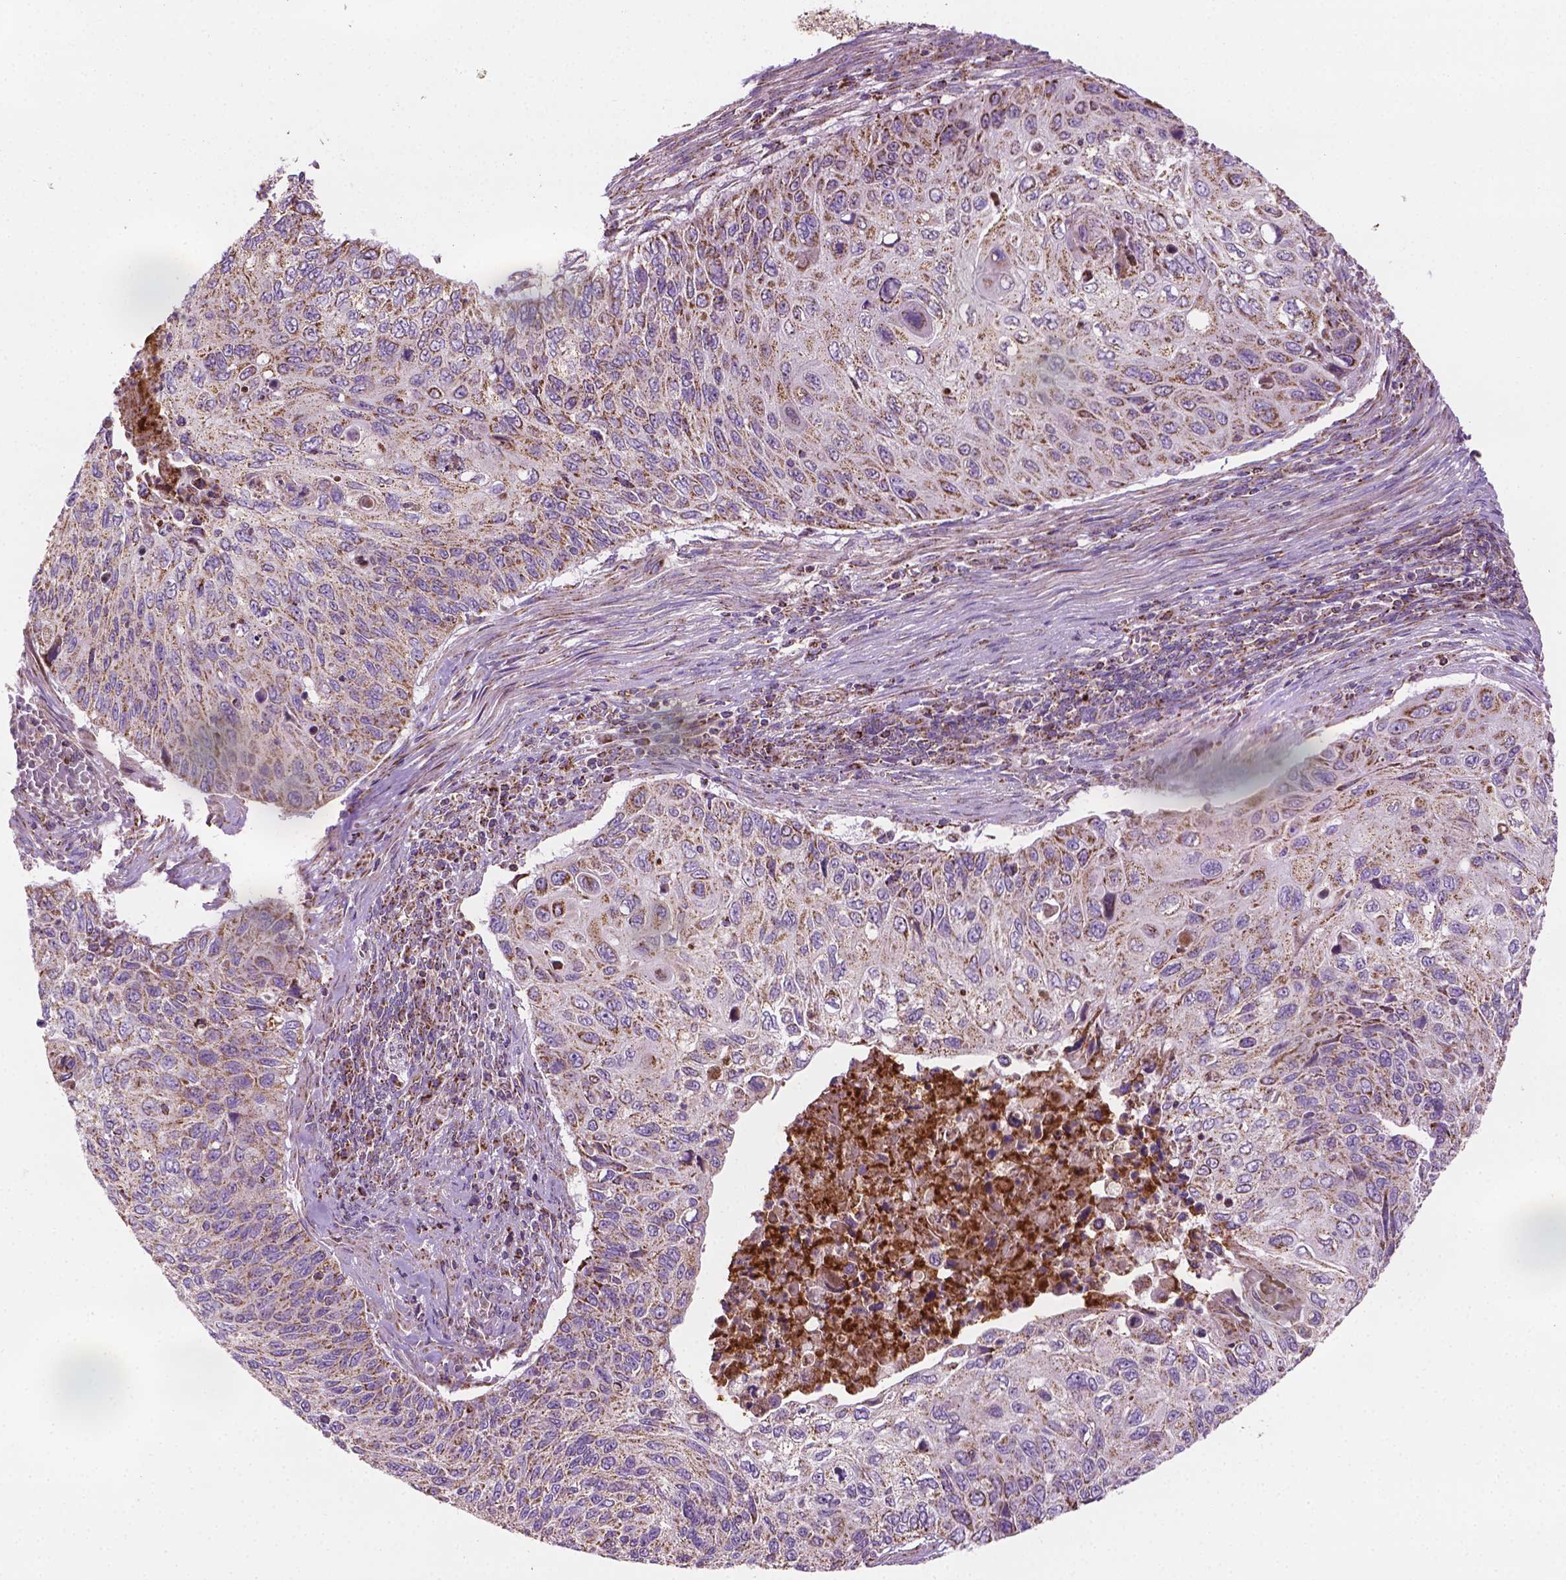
{"staining": {"intensity": "moderate", "quantity": ">75%", "location": "cytoplasmic/membranous"}, "tissue": "cervical cancer", "cell_type": "Tumor cells", "image_type": "cancer", "snomed": [{"axis": "morphology", "description": "Squamous cell carcinoma, NOS"}, {"axis": "topography", "description": "Cervix"}], "caption": "Cervical cancer was stained to show a protein in brown. There is medium levels of moderate cytoplasmic/membranous positivity in approximately >75% of tumor cells.", "gene": "PIBF1", "patient": {"sex": "female", "age": 70}}